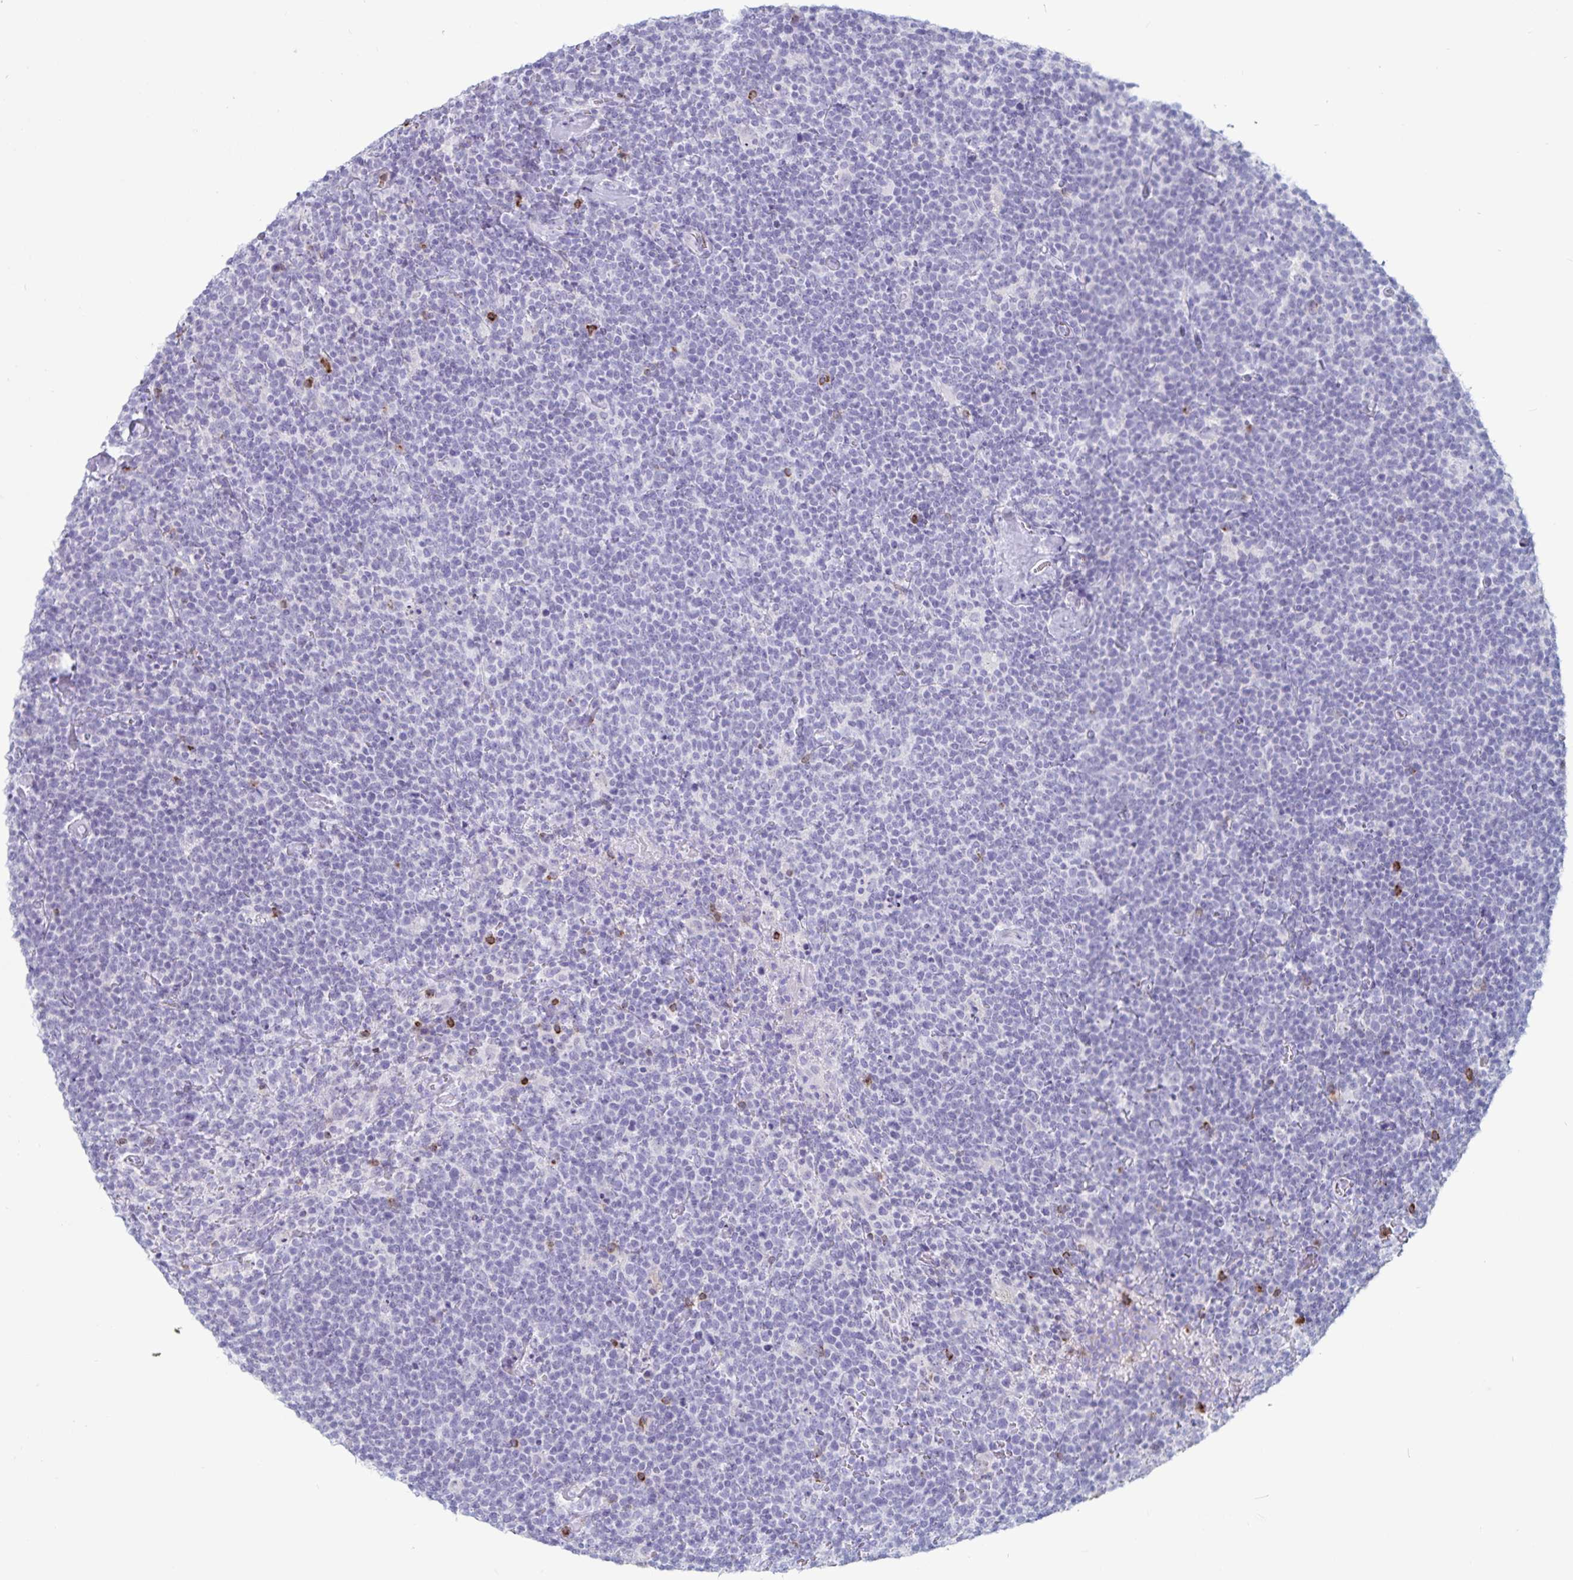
{"staining": {"intensity": "negative", "quantity": "none", "location": "none"}, "tissue": "lymphoma", "cell_type": "Tumor cells", "image_type": "cancer", "snomed": [{"axis": "morphology", "description": "Malignant lymphoma, non-Hodgkin's type, High grade"}, {"axis": "topography", "description": "Lymph node"}], "caption": "Tumor cells are negative for protein expression in human high-grade malignant lymphoma, non-Hodgkin's type.", "gene": "GNLY", "patient": {"sex": "male", "age": 61}}